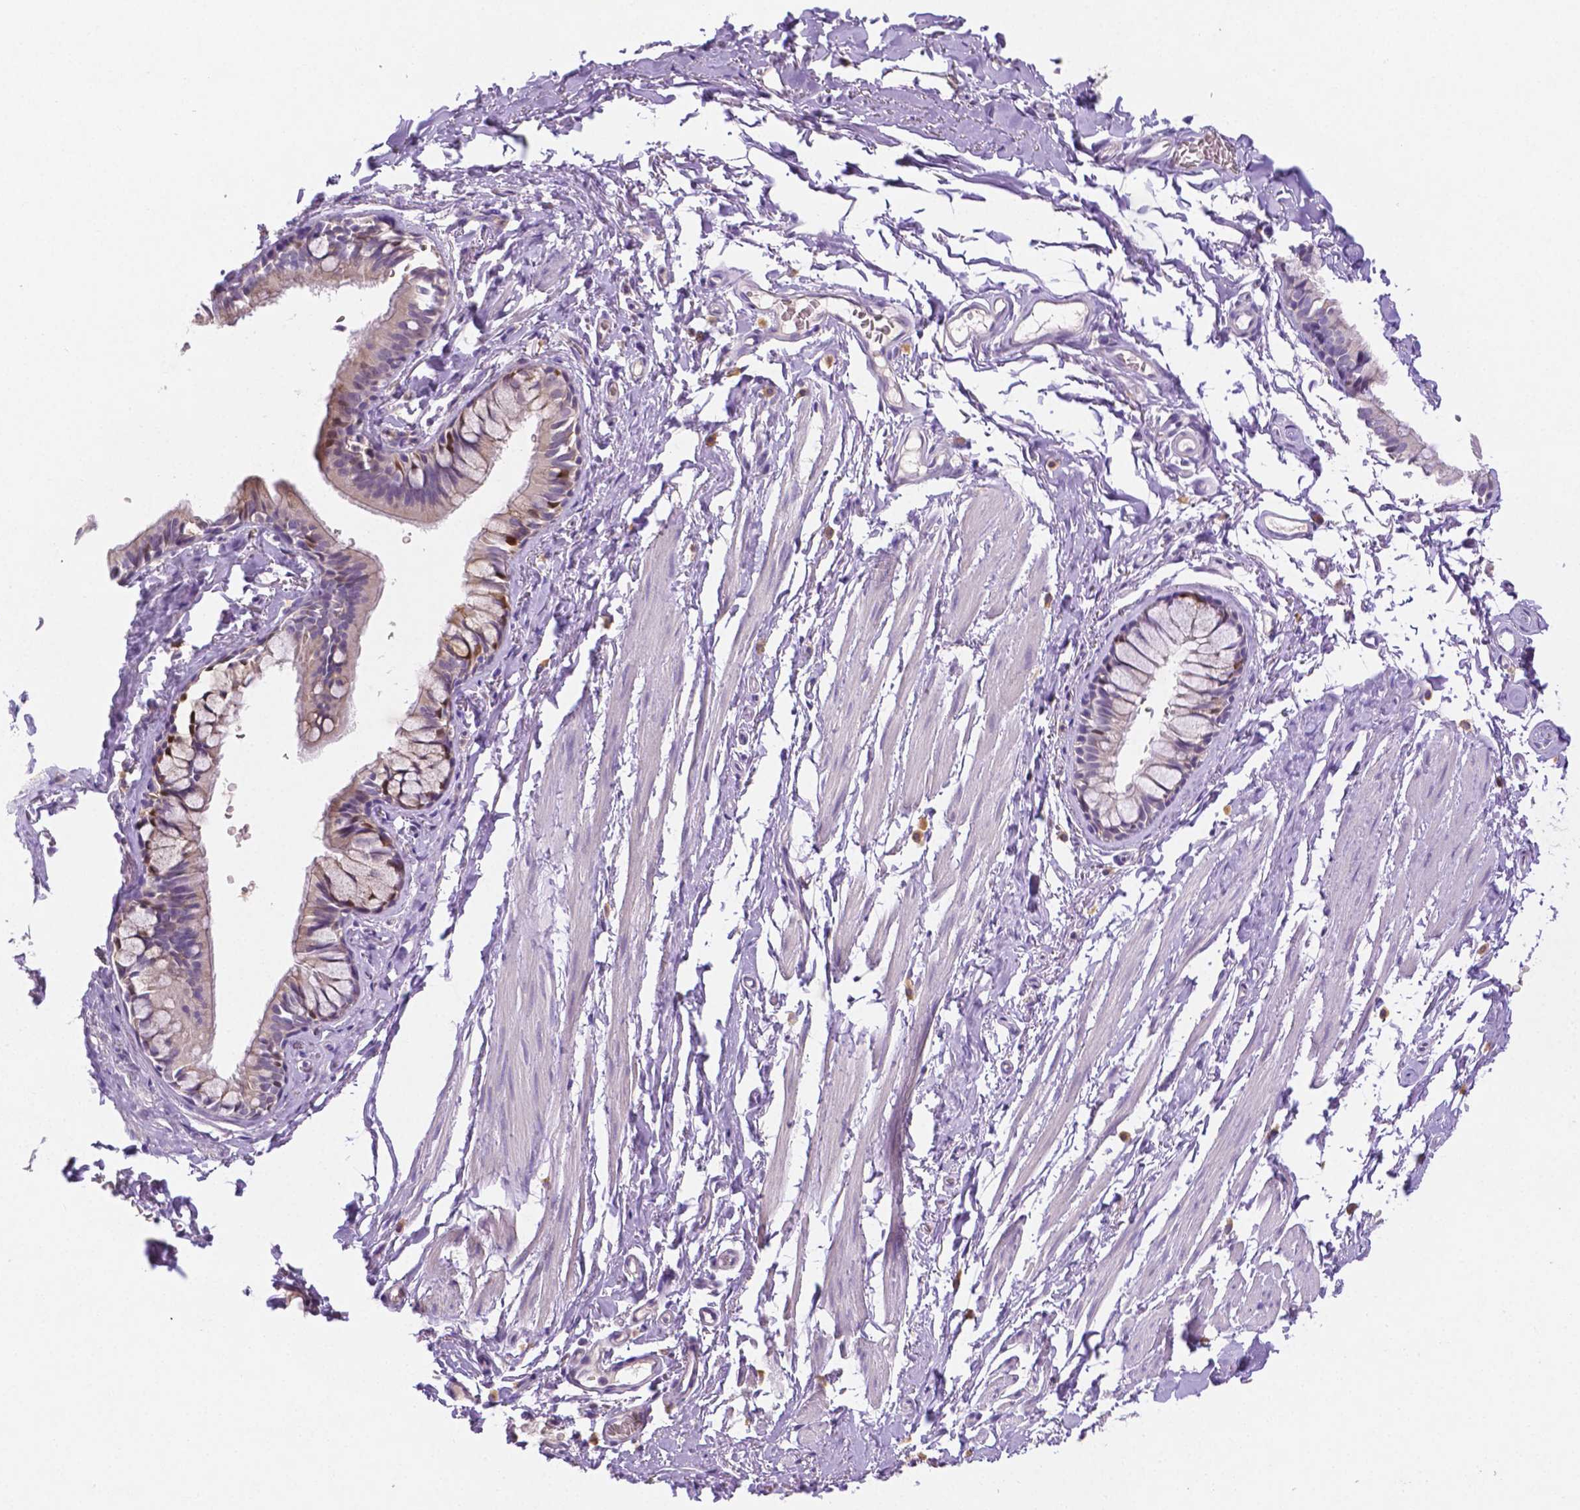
{"staining": {"intensity": "negative", "quantity": "none", "location": "none"}, "tissue": "adipose tissue", "cell_type": "Adipocytes", "image_type": "normal", "snomed": [{"axis": "morphology", "description": "Normal tissue, NOS"}, {"axis": "topography", "description": "Cartilage tissue"}, {"axis": "topography", "description": "Bronchus"}, {"axis": "topography", "description": "Peripheral nerve tissue"}], "caption": "DAB immunohistochemical staining of normal human adipose tissue displays no significant staining in adipocytes.", "gene": "NXPH2", "patient": {"sex": "male", "age": 67}}